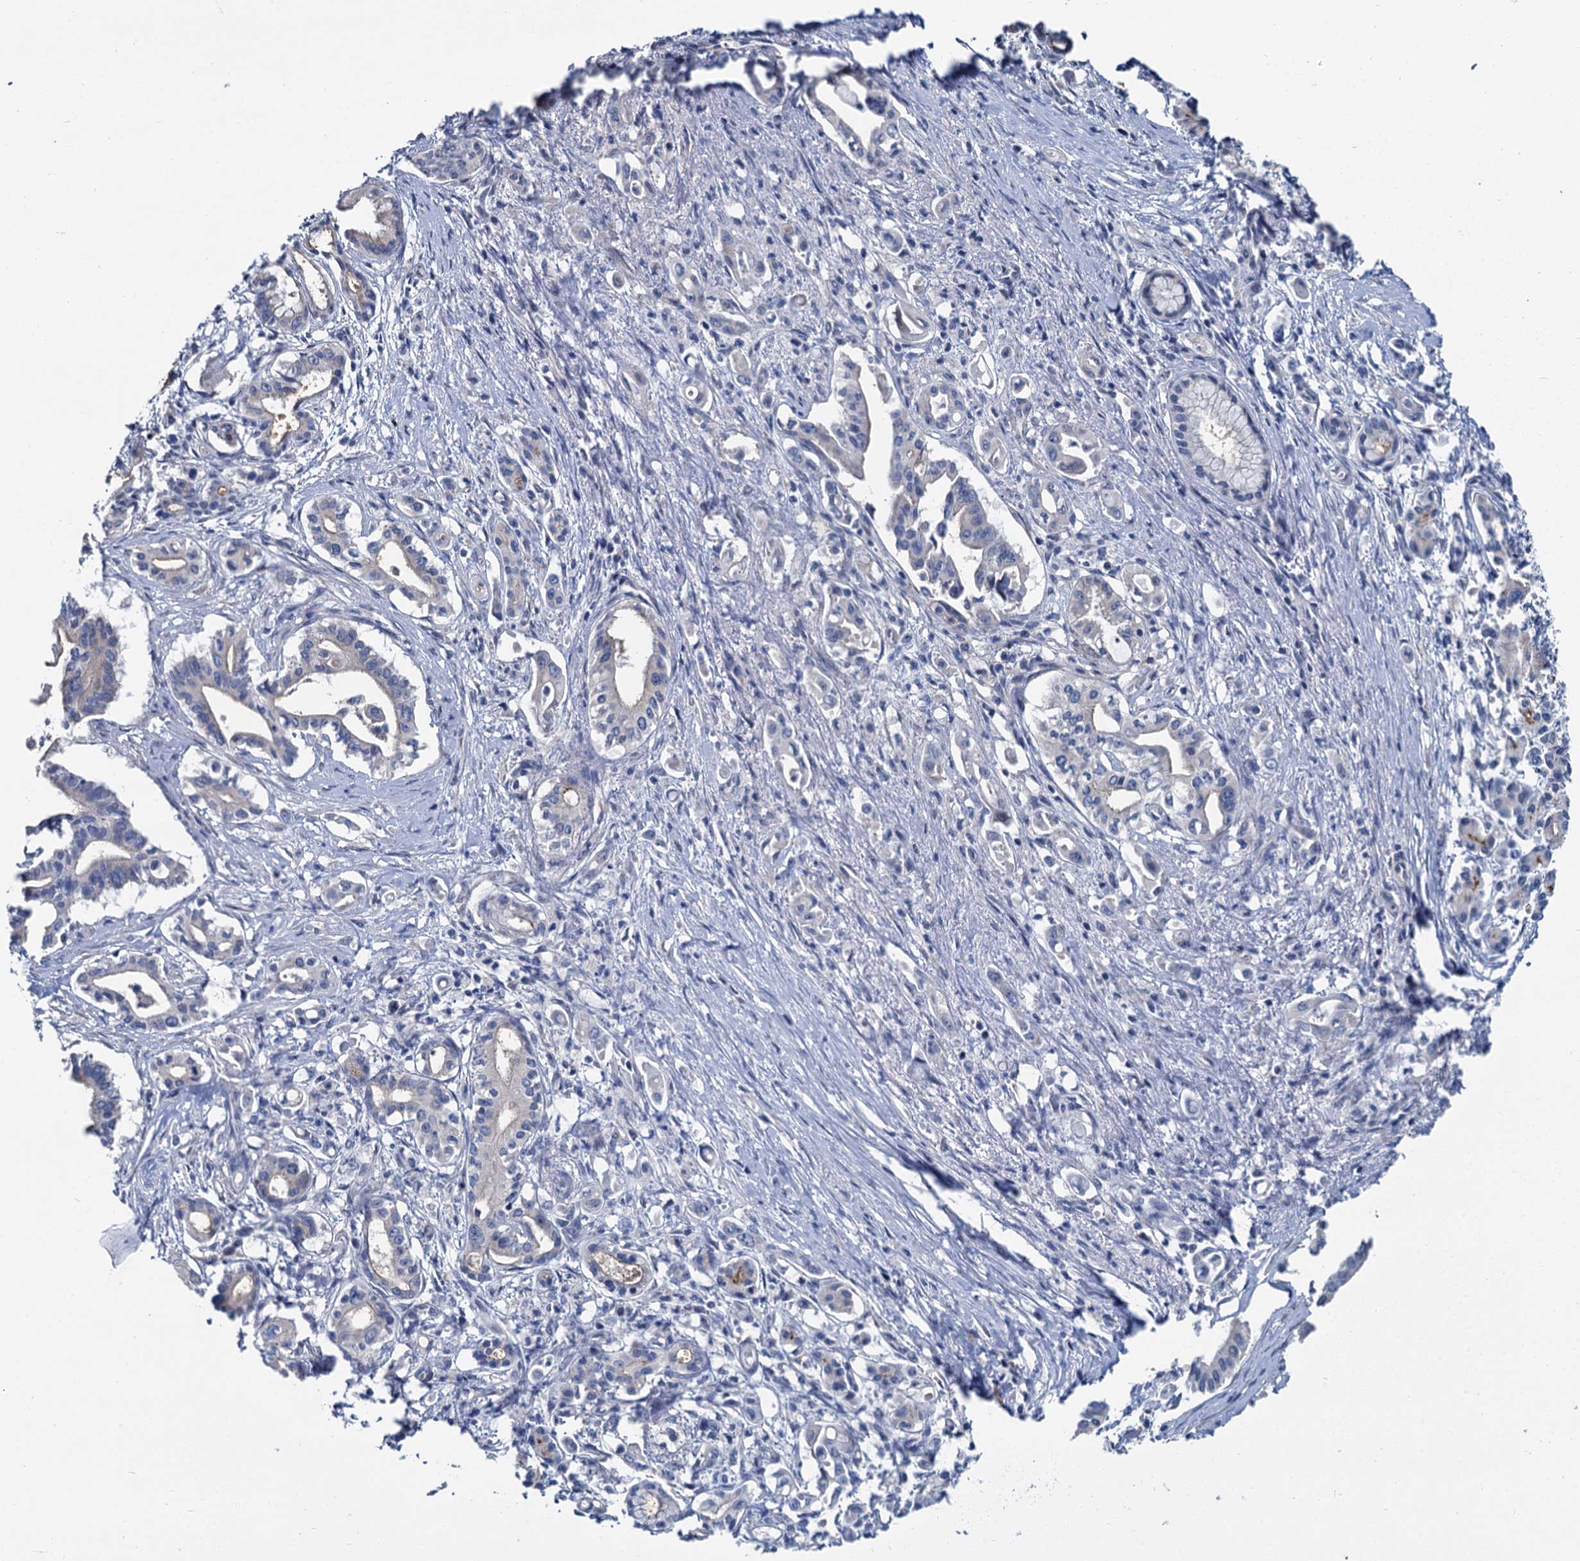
{"staining": {"intensity": "negative", "quantity": "none", "location": "none"}, "tissue": "pancreatic cancer", "cell_type": "Tumor cells", "image_type": "cancer", "snomed": [{"axis": "morphology", "description": "Adenocarcinoma, NOS"}, {"axis": "topography", "description": "Pancreas"}], "caption": "Tumor cells show no significant protein expression in pancreatic cancer (adenocarcinoma).", "gene": "MIOX", "patient": {"sex": "female", "age": 77}}